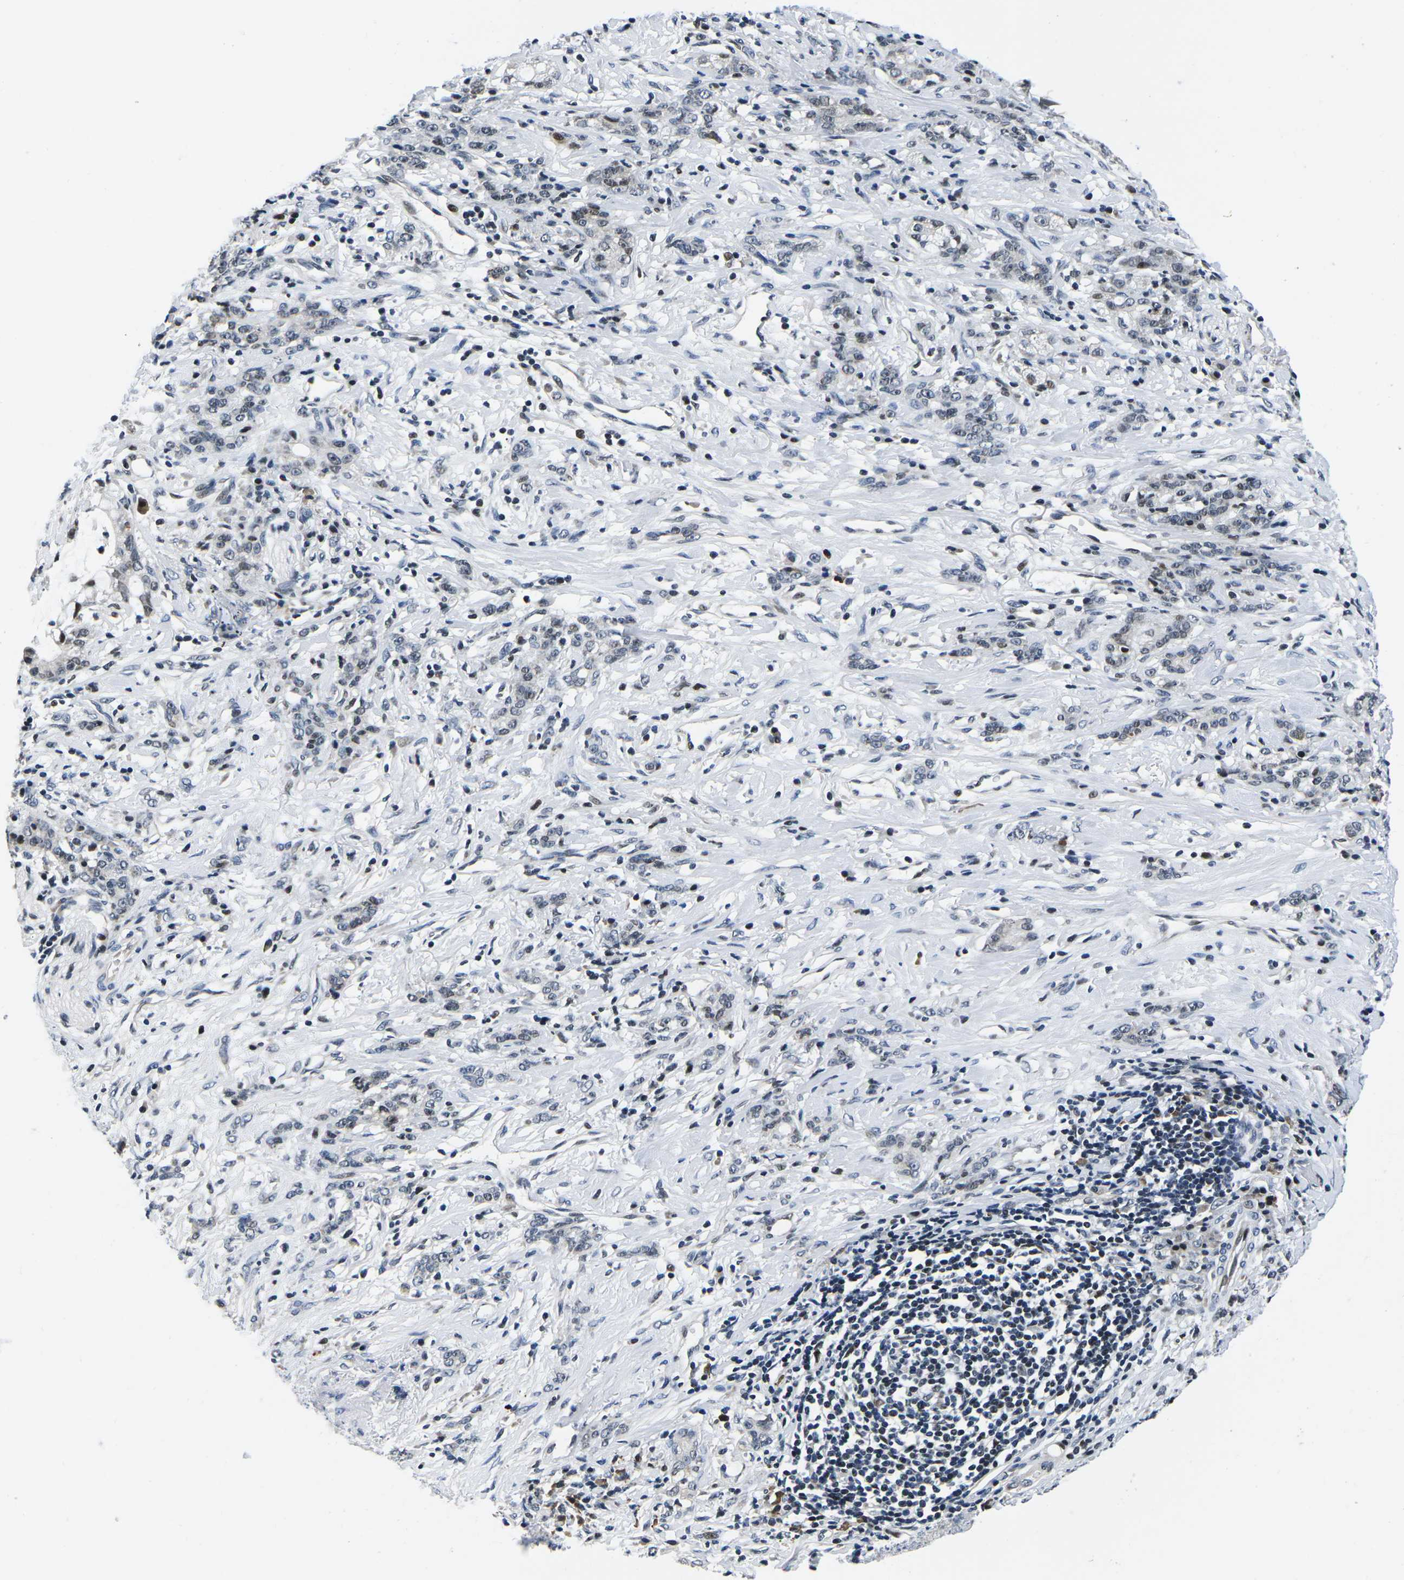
{"staining": {"intensity": "weak", "quantity": "<25%", "location": "nuclear"}, "tissue": "stomach cancer", "cell_type": "Tumor cells", "image_type": "cancer", "snomed": [{"axis": "morphology", "description": "Adenocarcinoma, NOS"}, {"axis": "topography", "description": "Stomach, lower"}], "caption": "Stomach cancer stained for a protein using immunohistochemistry exhibits no positivity tumor cells.", "gene": "CDC73", "patient": {"sex": "male", "age": 88}}